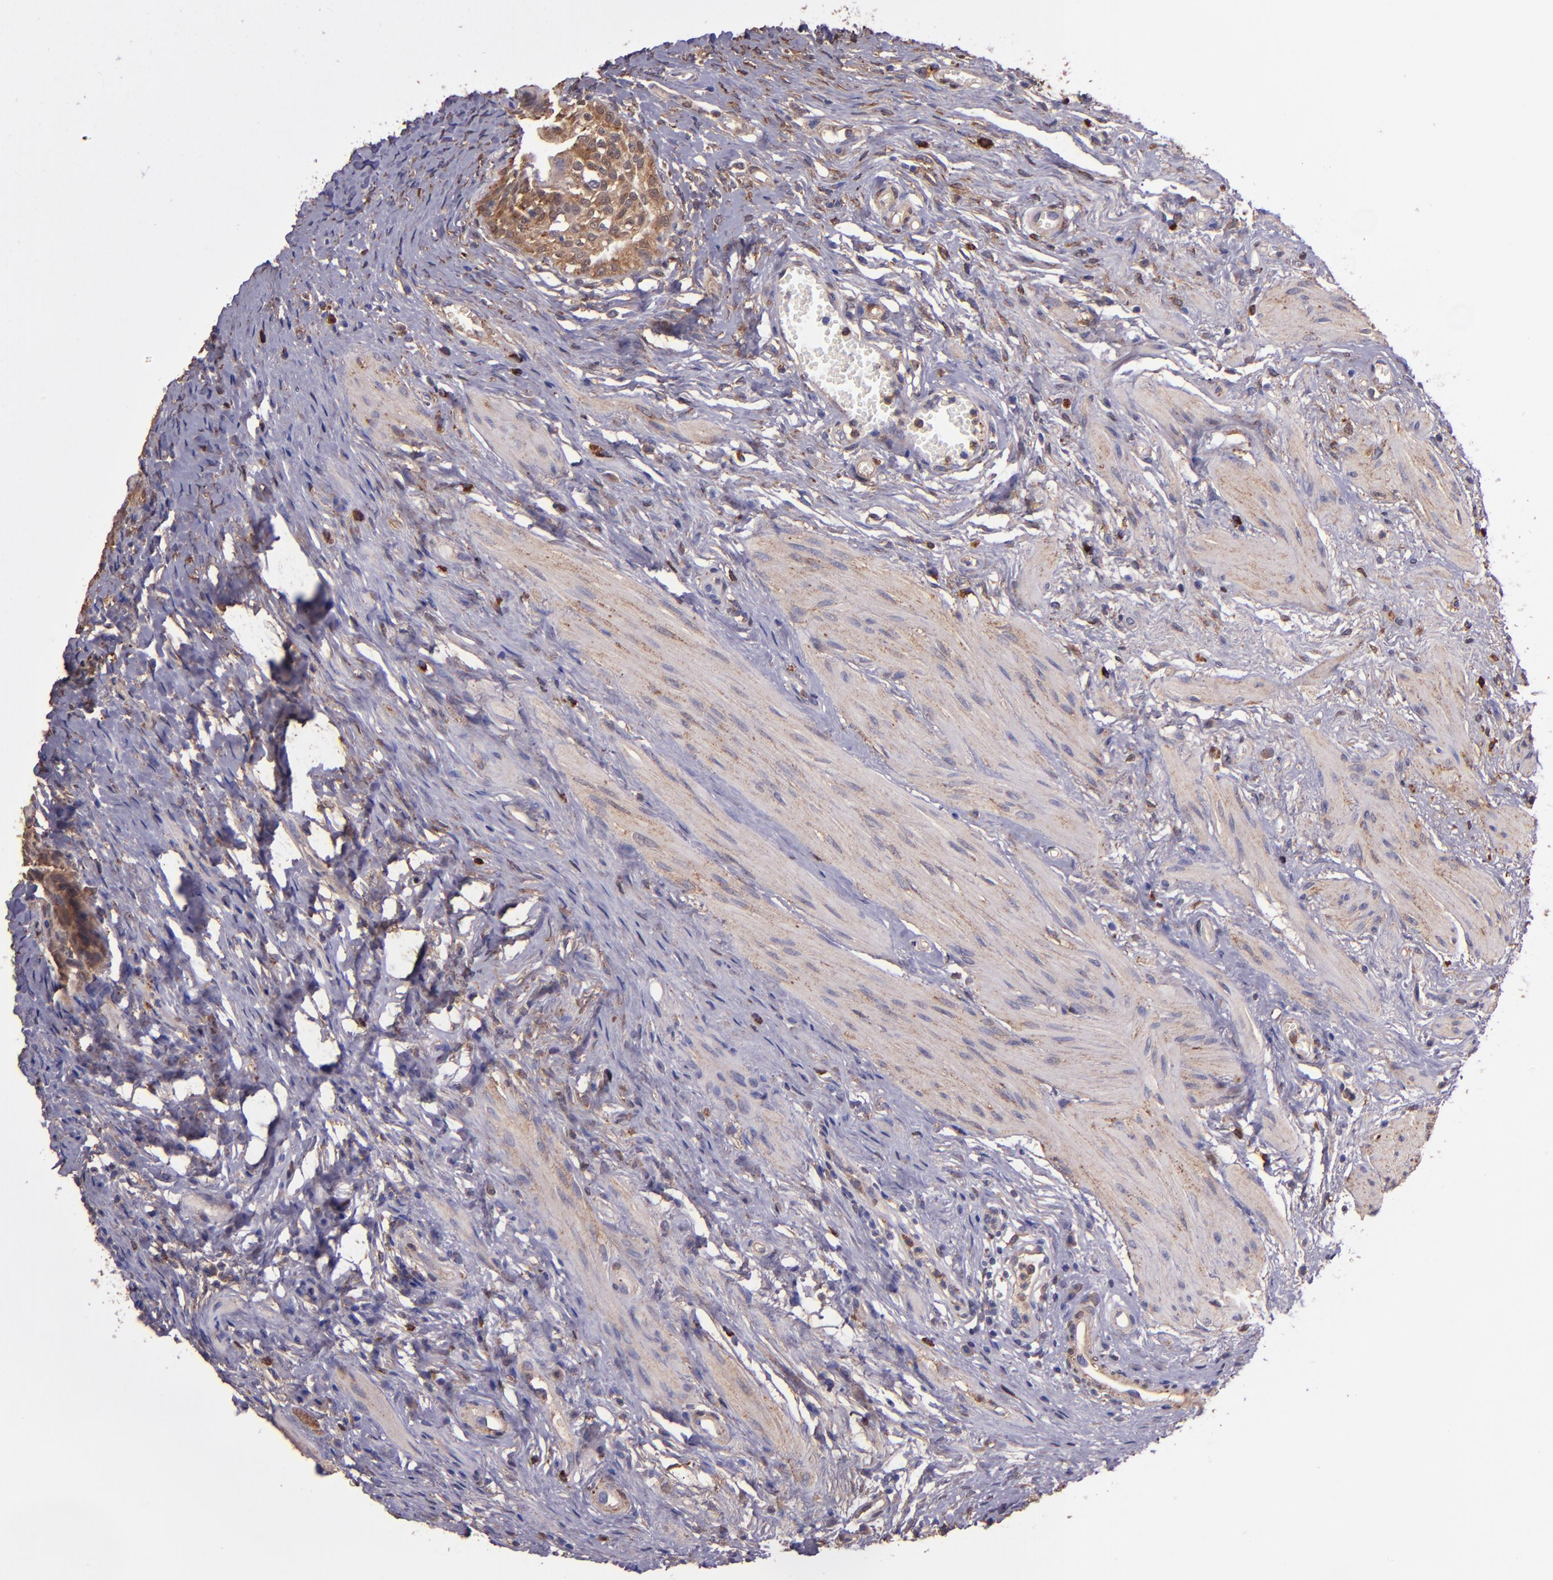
{"staining": {"intensity": "moderate", "quantity": ">75%", "location": "cytoplasmic/membranous"}, "tissue": "urinary bladder", "cell_type": "Urothelial cells", "image_type": "normal", "snomed": [{"axis": "morphology", "description": "Normal tissue, NOS"}, {"axis": "topography", "description": "Urinary bladder"}], "caption": "Immunohistochemistry of unremarkable human urinary bladder displays medium levels of moderate cytoplasmic/membranous expression in approximately >75% of urothelial cells.", "gene": "WASH6P", "patient": {"sex": "female", "age": 55}}